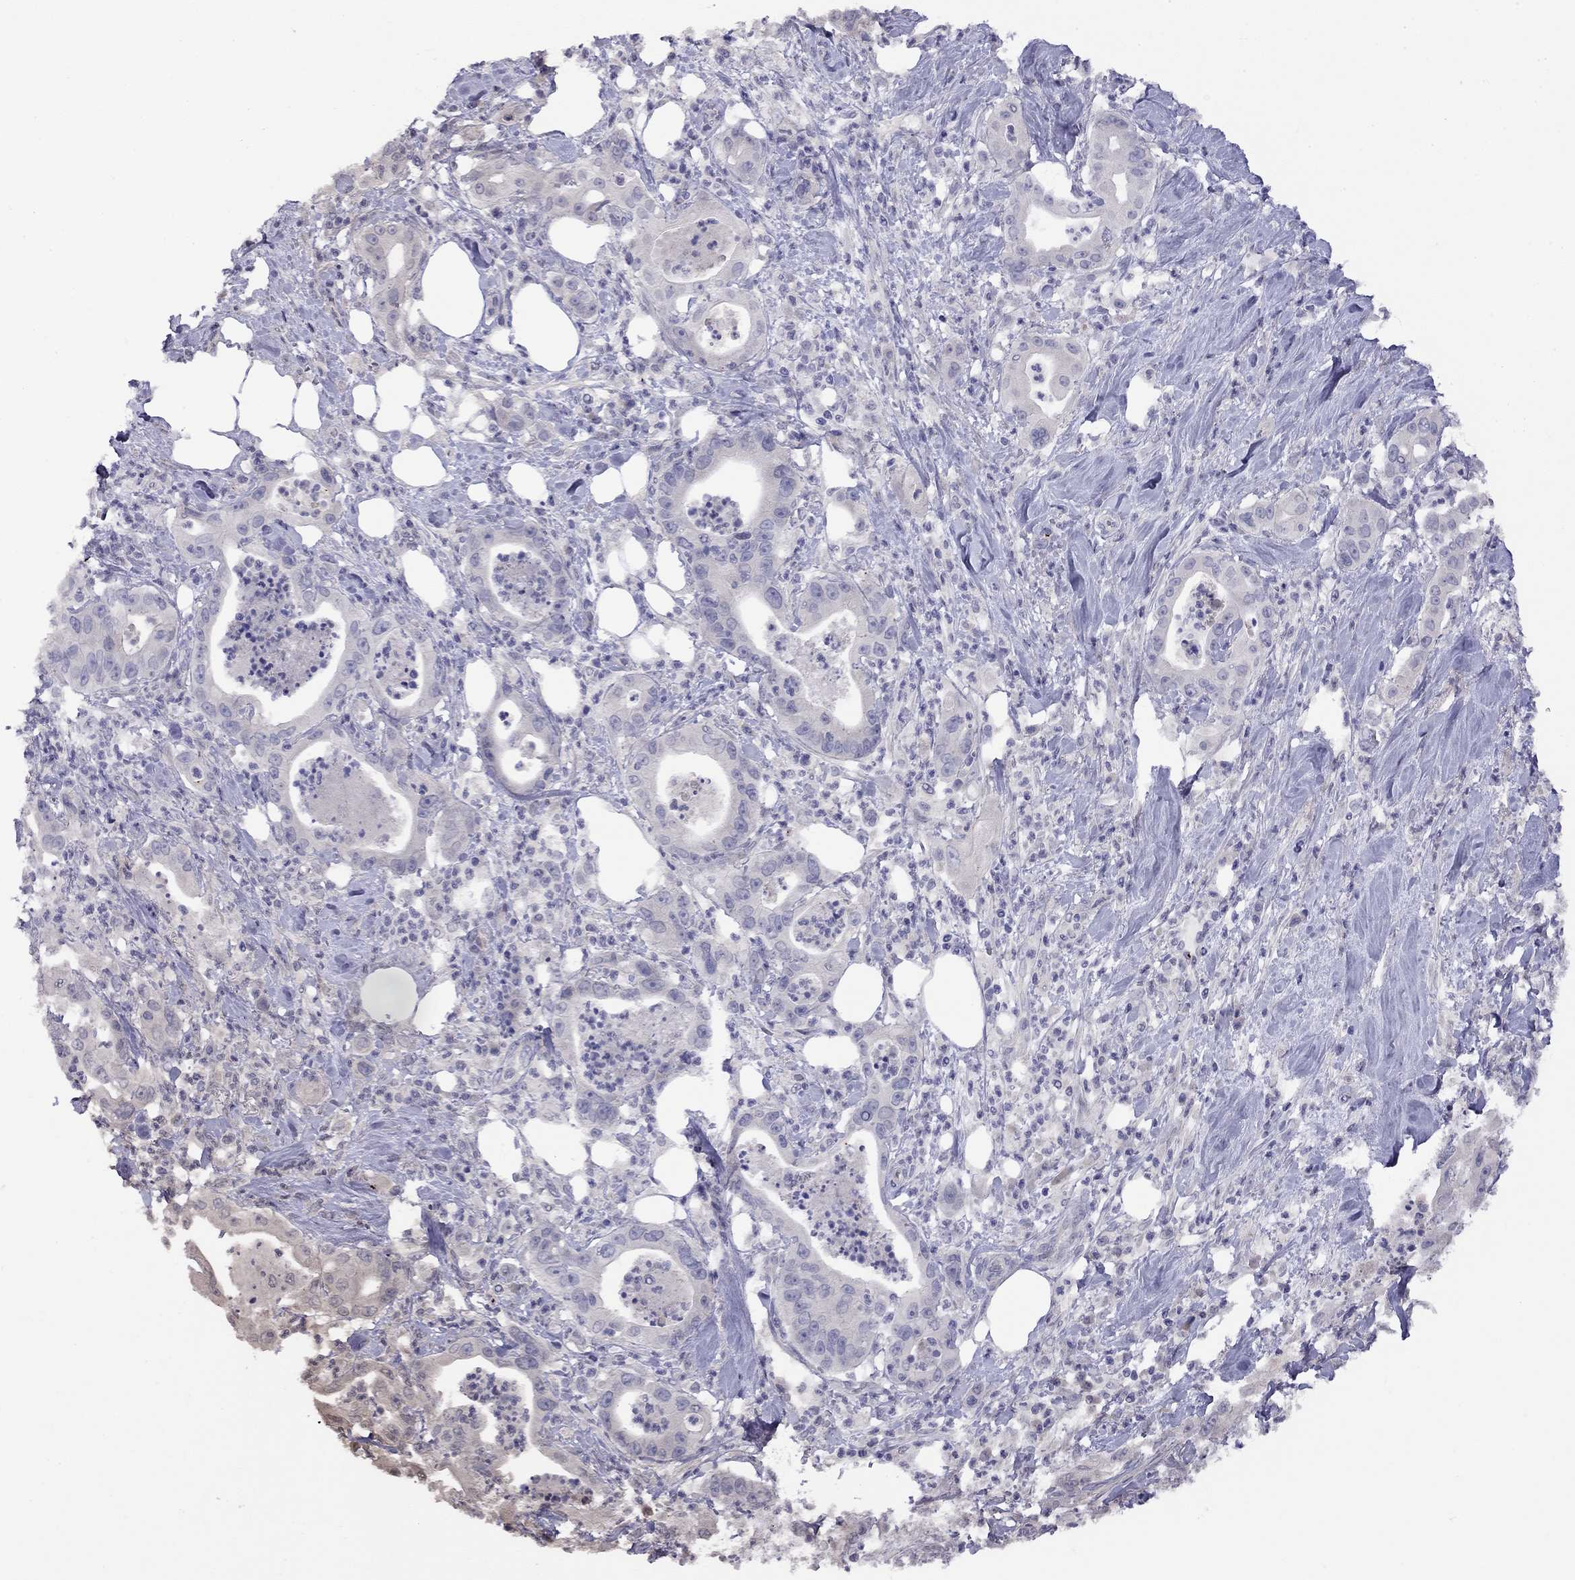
{"staining": {"intensity": "negative", "quantity": "none", "location": "none"}, "tissue": "pancreatic cancer", "cell_type": "Tumor cells", "image_type": "cancer", "snomed": [{"axis": "morphology", "description": "Adenocarcinoma, NOS"}, {"axis": "topography", "description": "Pancreas"}], "caption": "Tumor cells are negative for protein expression in human pancreatic adenocarcinoma.", "gene": "GNAT3", "patient": {"sex": "male", "age": 71}}